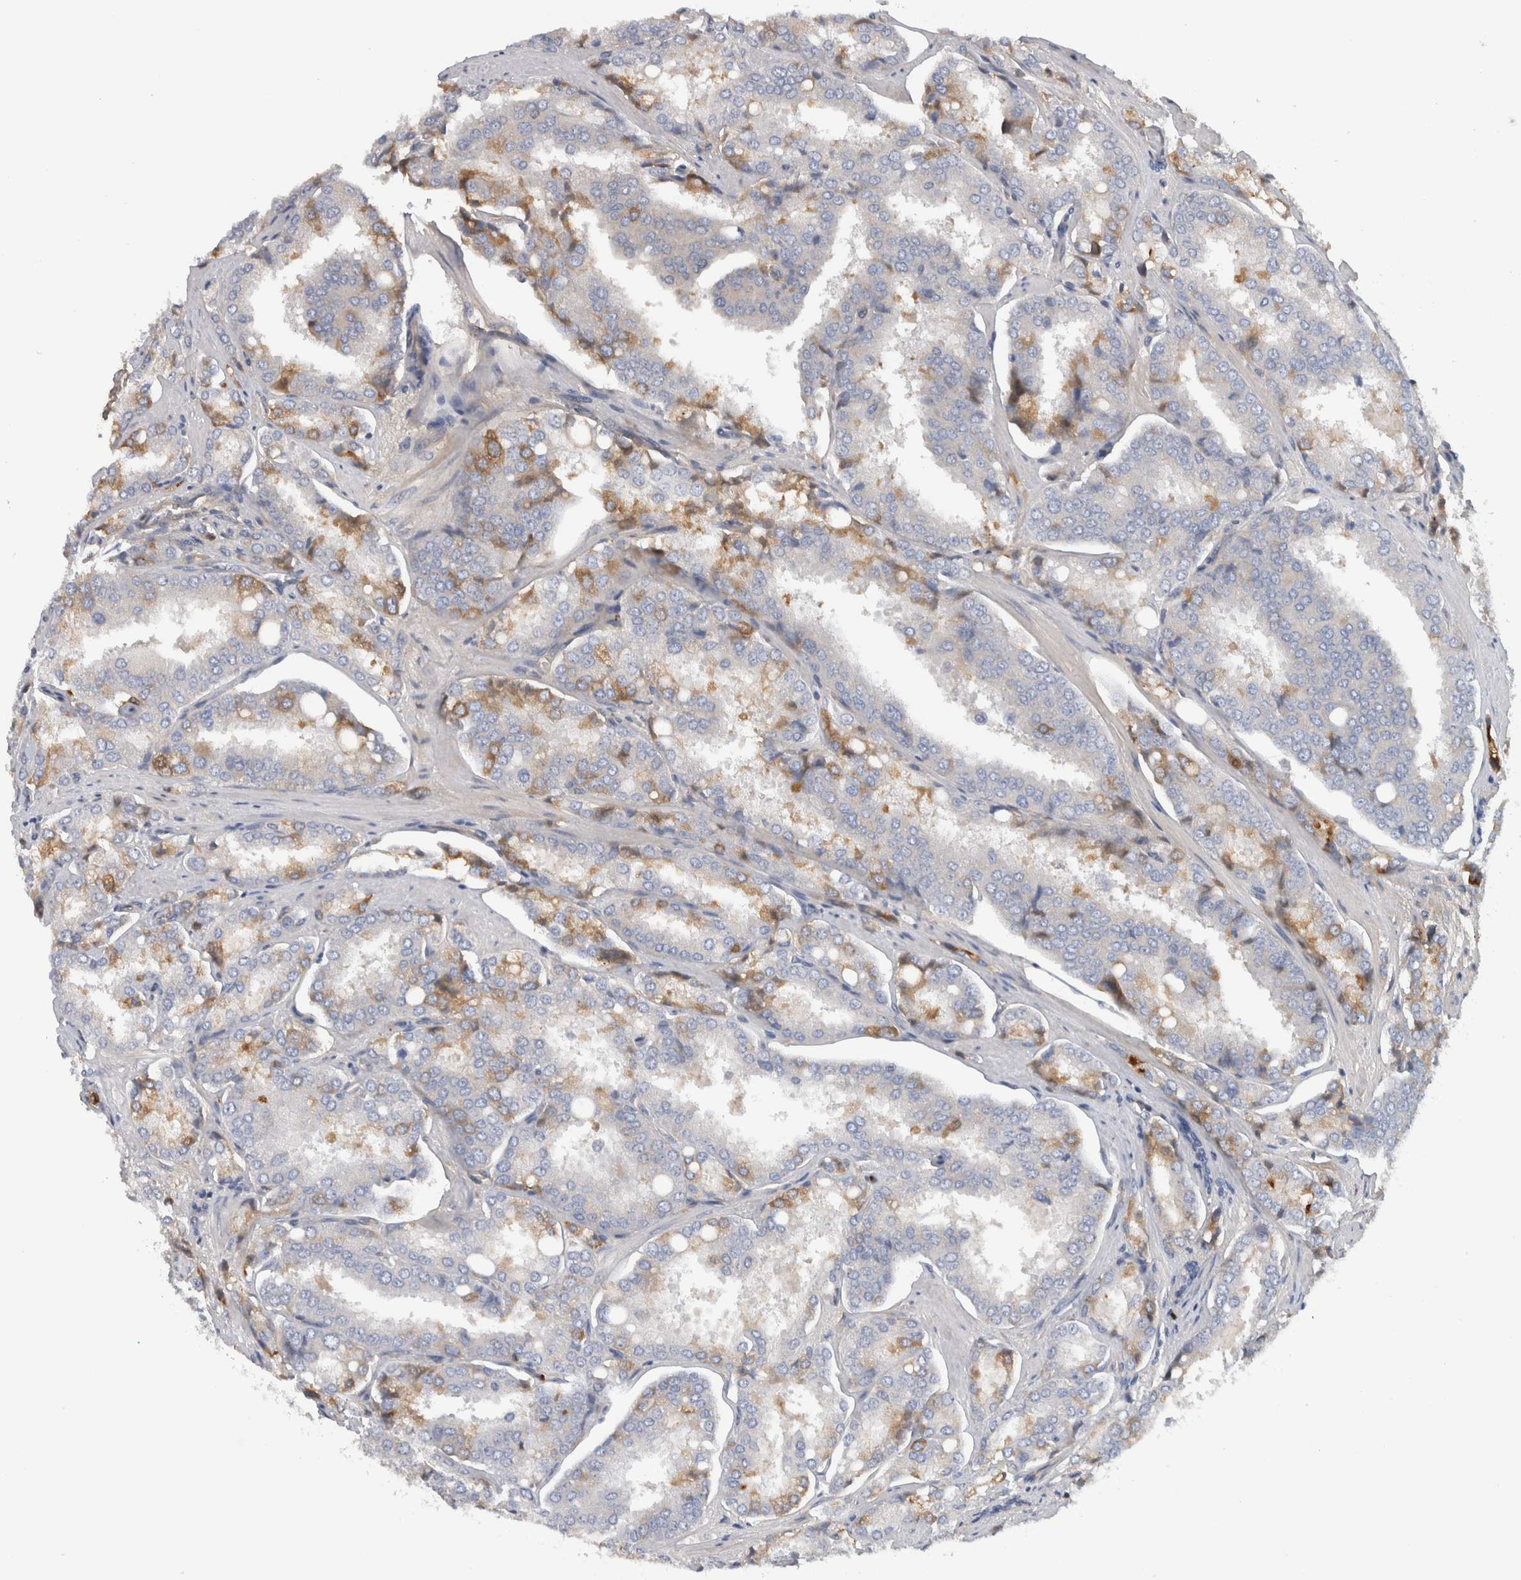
{"staining": {"intensity": "moderate", "quantity": "<25%", "location": "cytoplasmic/membranous"}, "tissue": "prostate cancer", "cell_type": "Tumor cells", "image_type": "cancer", "snomed": [{"axis": "morphology", "description": "Adenocarcinoma, High grade"}, {"axis": "topography", "description": "Prostate"}], "caption": "This micrograph shows prostate cancer (adenocarcinoma (high-grade)) stained with immunohistochemistry to label a protein in brown. The cytoplasmic/membranous of tumor cells show moderate positivity for the protein. Nuclei are counter-stained blue.", "gene": "TBCE", "patient": {"sex": "male", "age": 50}}